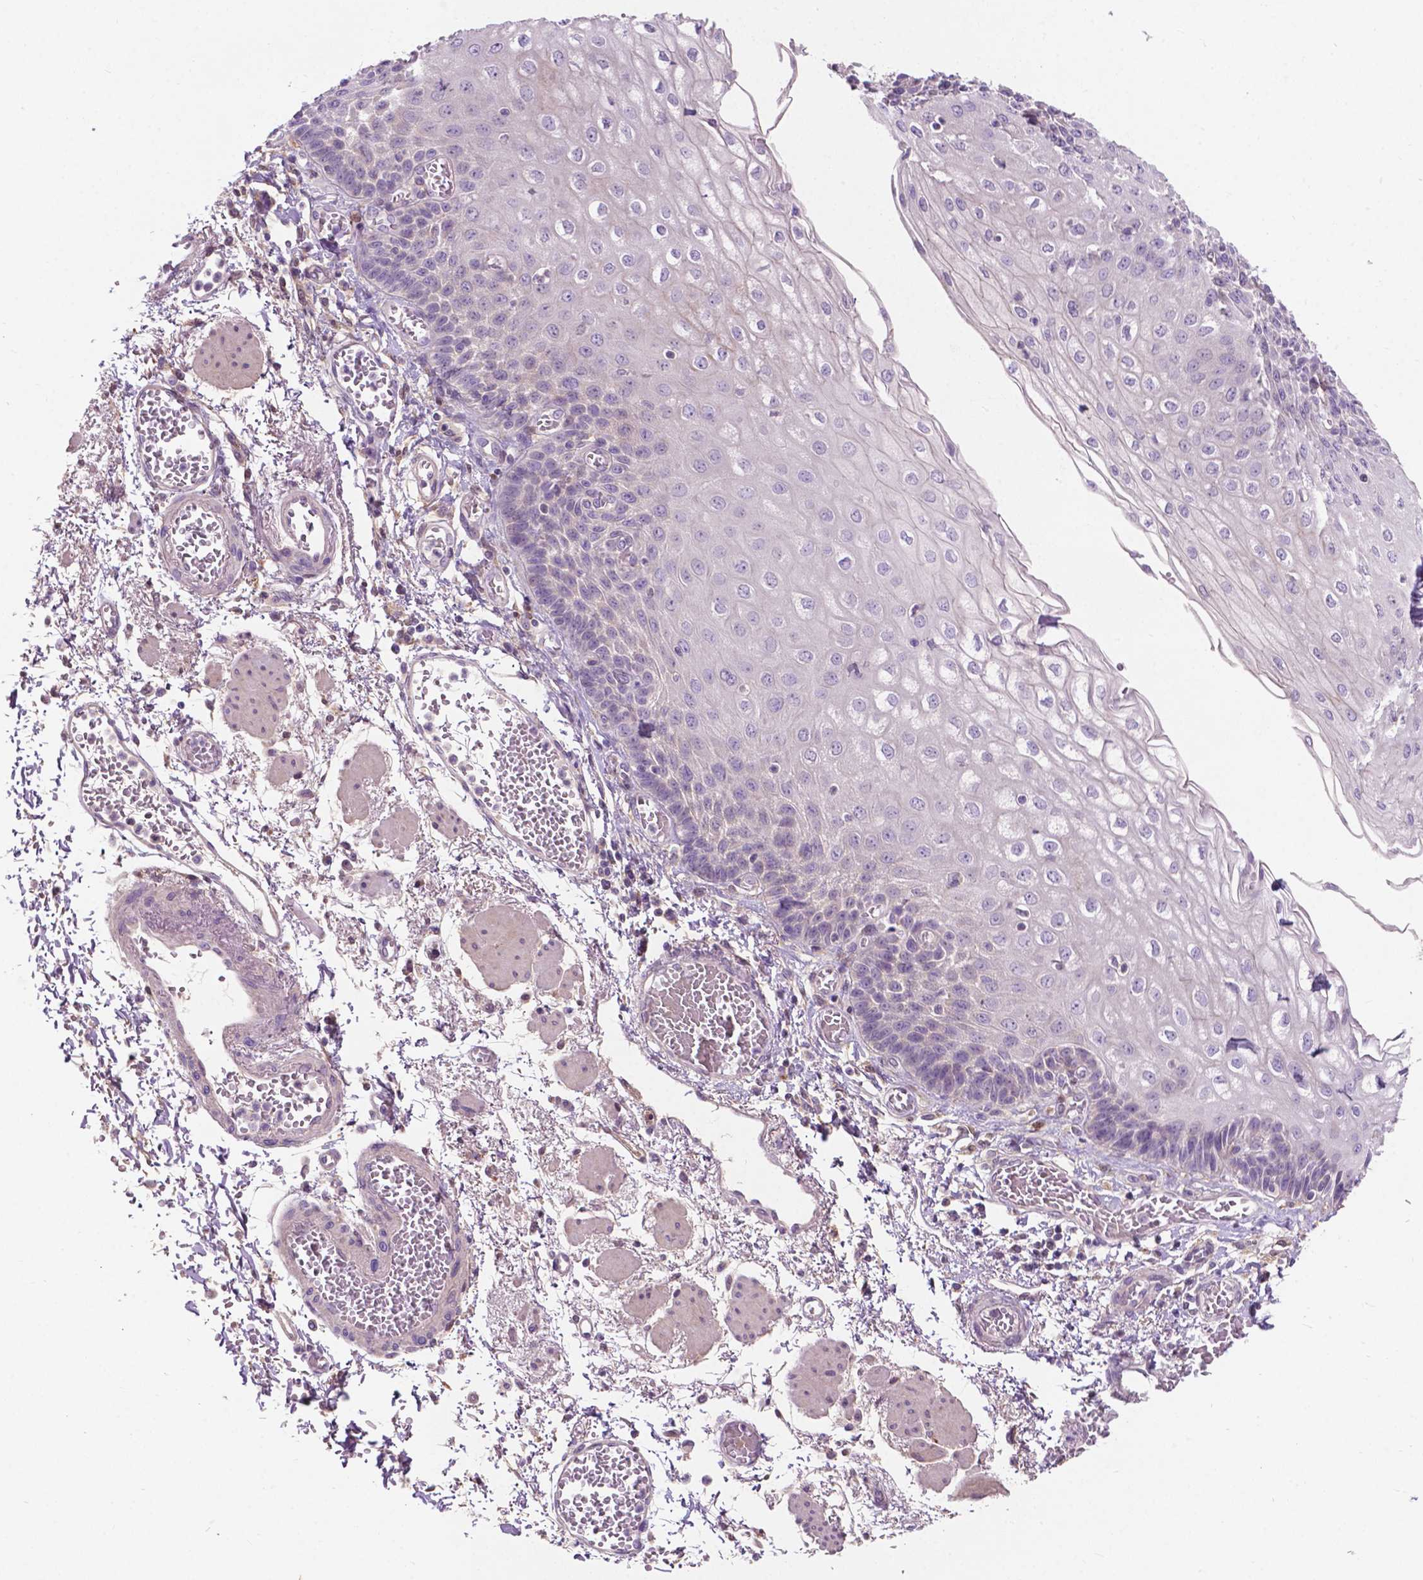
{"staining": {"intensity": "moderate", "quantity": "<25%", "location": "cytoplasmic/membranous"}, "tissue": "esophagus", "cell_type": "Squamous epithelial cells", "image_type": "normal", "snomed": [{"axis": "morphology", "description": "Normal tissue, NOS"}, {"axis": "morphology", "description": "Adenocarcinoma, NOS"}, {"axis": "topography", "description": "Esophagus"}], "caption": "Benign esophagus demonstrates moderate cytoplasmic/membranous expression in about <25% of squamous epithelial cells, visualized by immunohistochemistry.", "gene": "GPR37", "patient": {"sex": "male", "age": 81}}